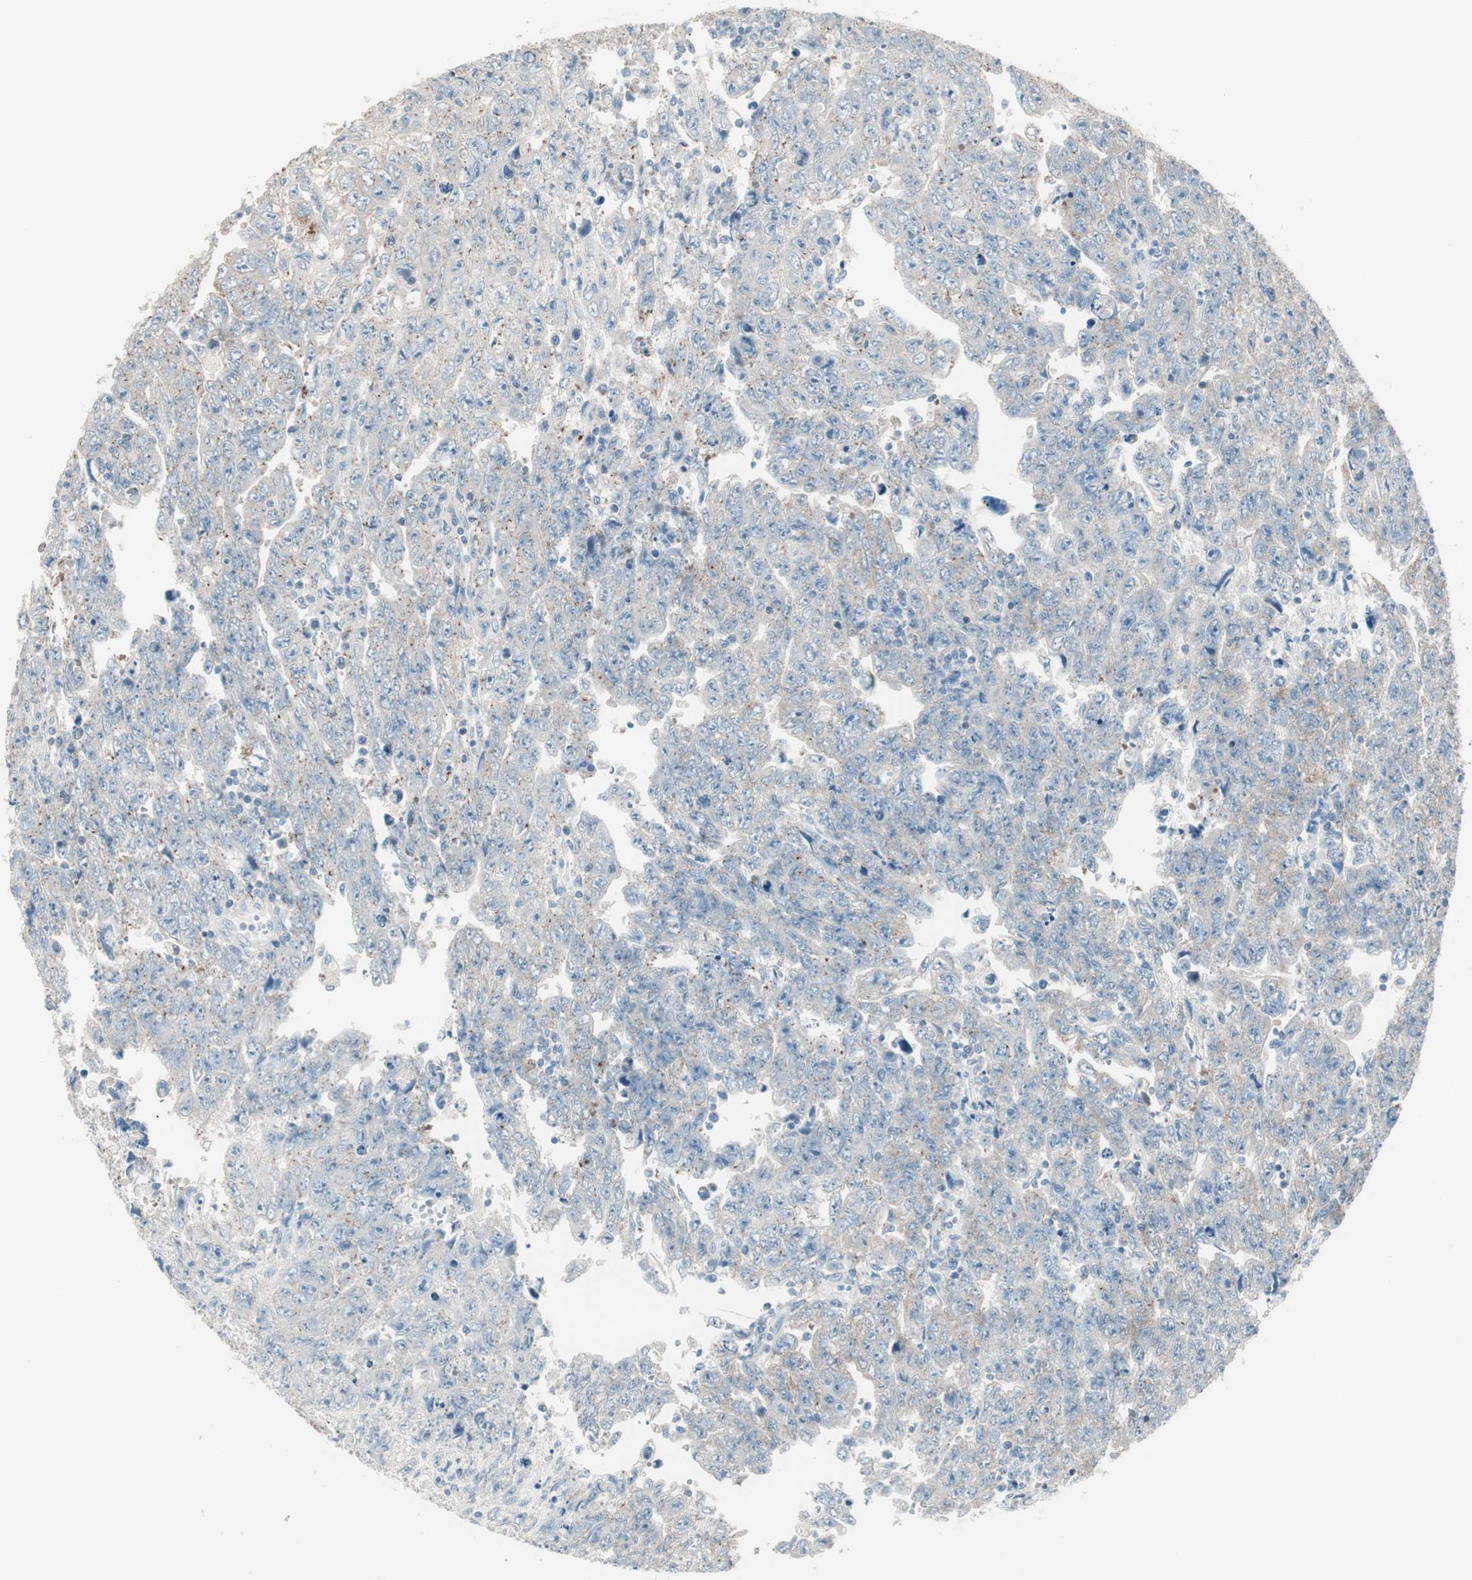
{"staining": {"intensity": "weak", "quantity": "<25%", "location": "cytoplasmic/membranous"}, "tissue": "testis cancer", "cell_type": "Tumor cells", "image_type": "cancer", "snomed": [{"axis": "morphology", "description": "Carcinoma, Embryonal, NOS"}, {"axis": "topography", "description": "Testis"}], "caption": "The histopathology image exhibits no staining of tumor cells in testis cancer.", "gene": "RAD54B", "patient": {"sex": "male", "age": 28}}